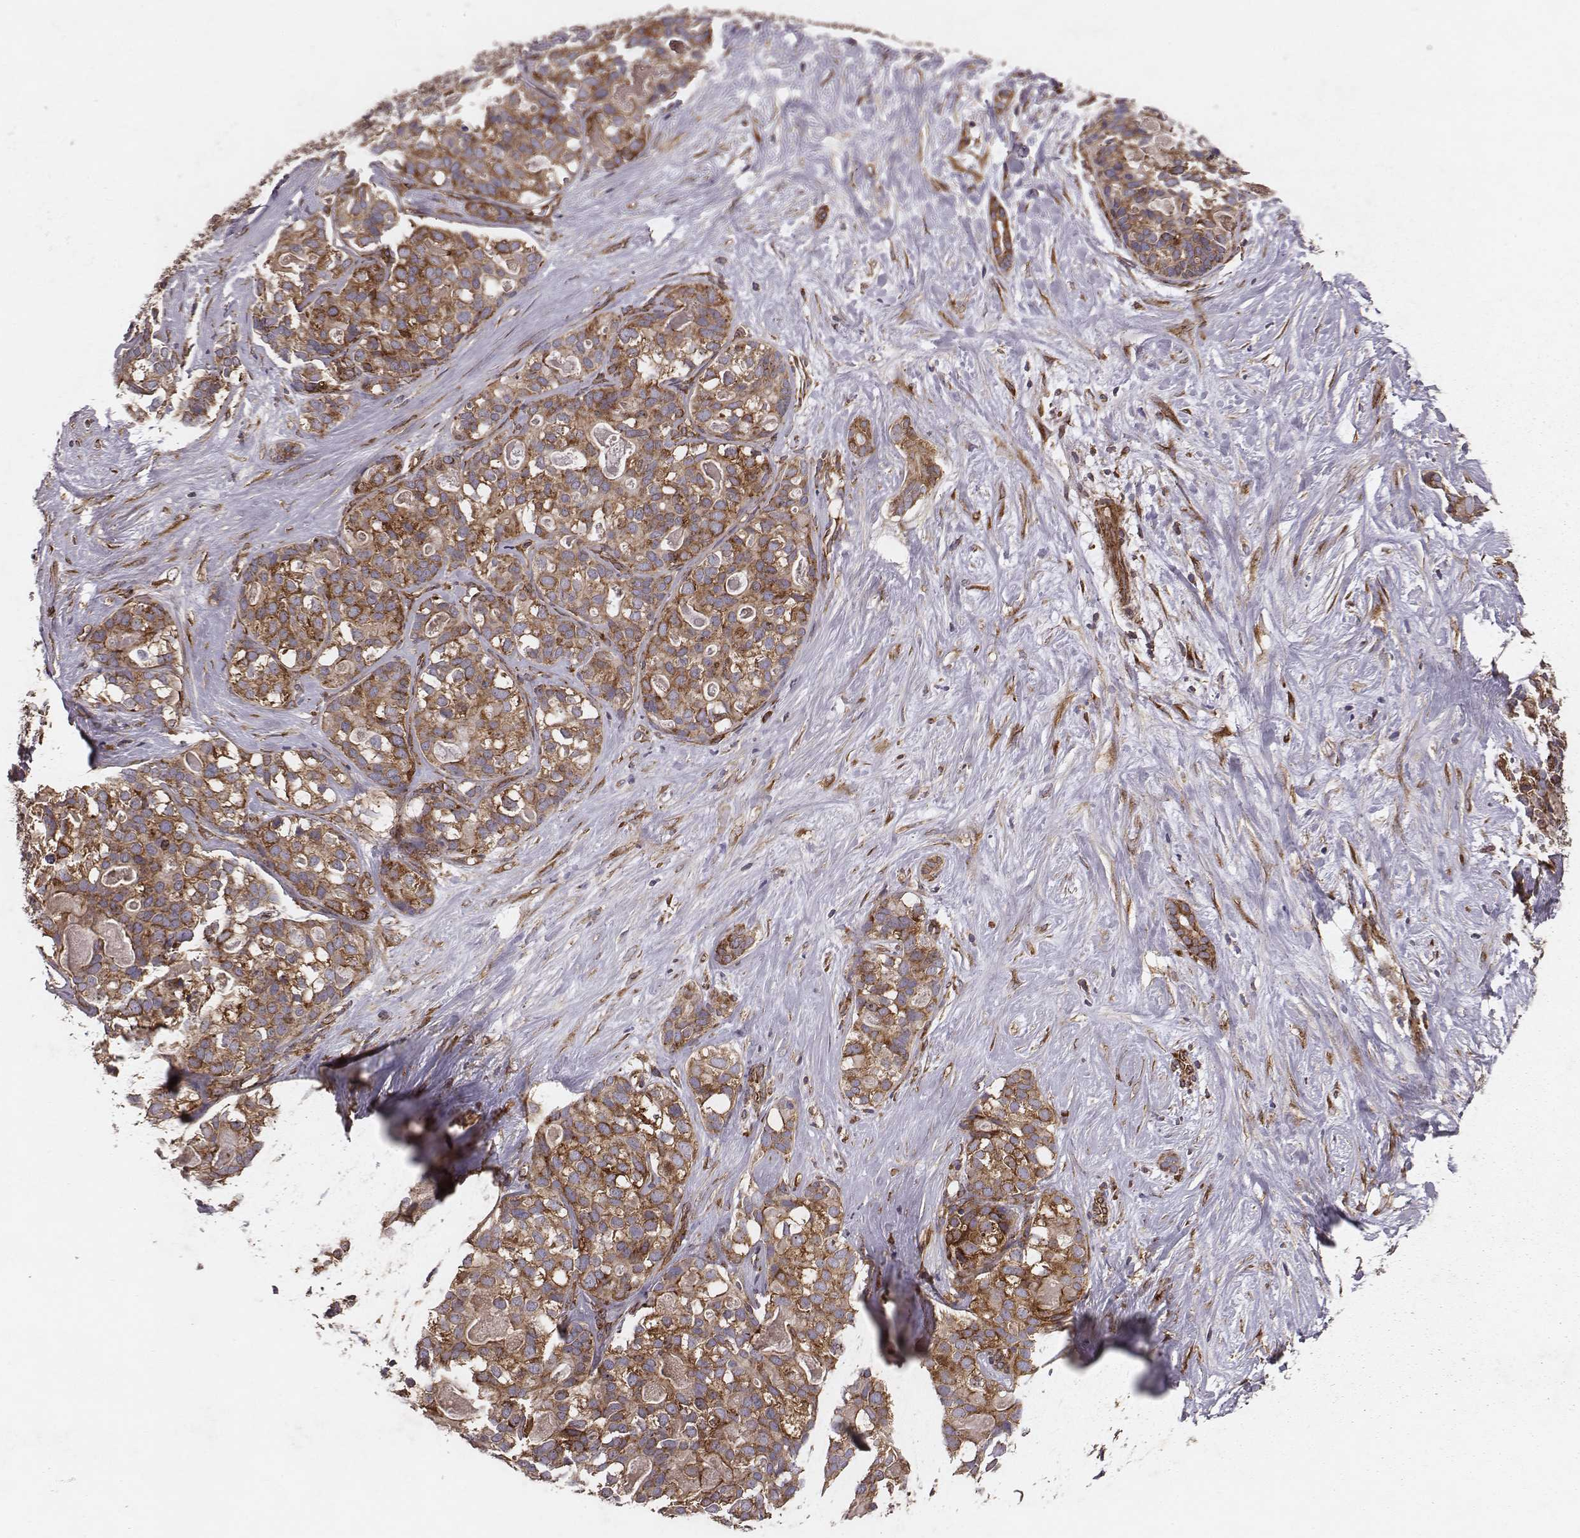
{"staining": {"intensity": "moderate", "quantity": ">75%", "location": "cytoplasmic/membranous"}, "tissue": "liver cancer", "cell_type": "Tumor cells", "image_type": "cancer", "snomed": [{"axis": "morphology", "description": "Cholangiocarcinoma"}, {"axis": "topography", "description": "Liver"}], "caption": "DAB (3,3'-diaminobenzidine) immunohistochemical staining of liver cancer (cholangiocarcinoma) shows moderate cytoplasmic/membranous protein positivity in about >75% of tumor cells.", "gene": "TXLNA", "patient": {"sex": "male", "age": 56}}